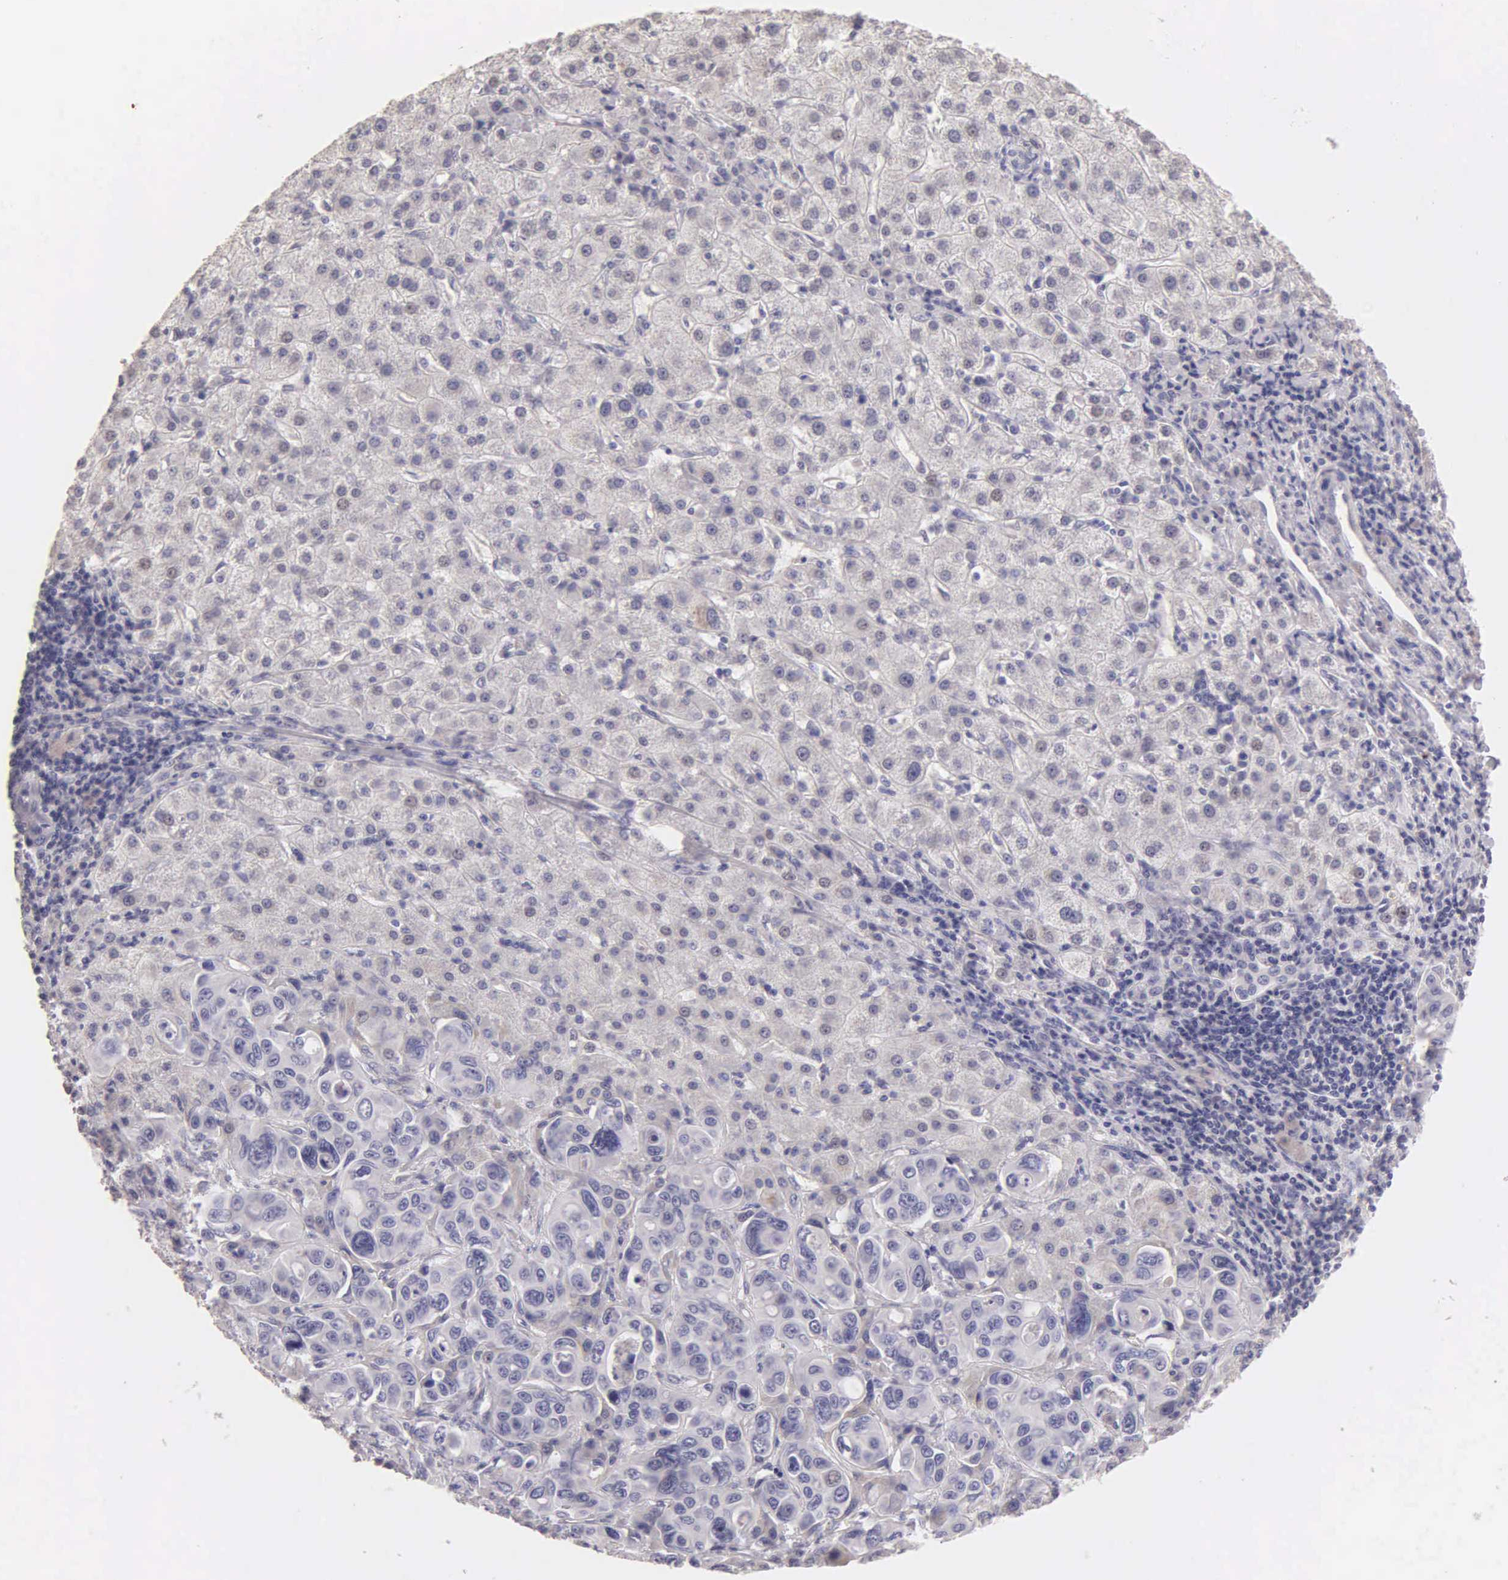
{"staining": {"intensity": "negative", "quantity": "none", "location": "none"}, "tissue": "liver cancer", "cell_type": "Tumor cells", "image_type": "cancer", "snomed": [{"axis": "morphology", "description": "Cholangiocarcinoma"}, {"axis": "topography", "description": "Liver"}], "caption": "The histopathology image shows no staining of tumor cells in liver cancer.", "gene": "ESR1", "patient": {"sex": "female", "age": 79}}